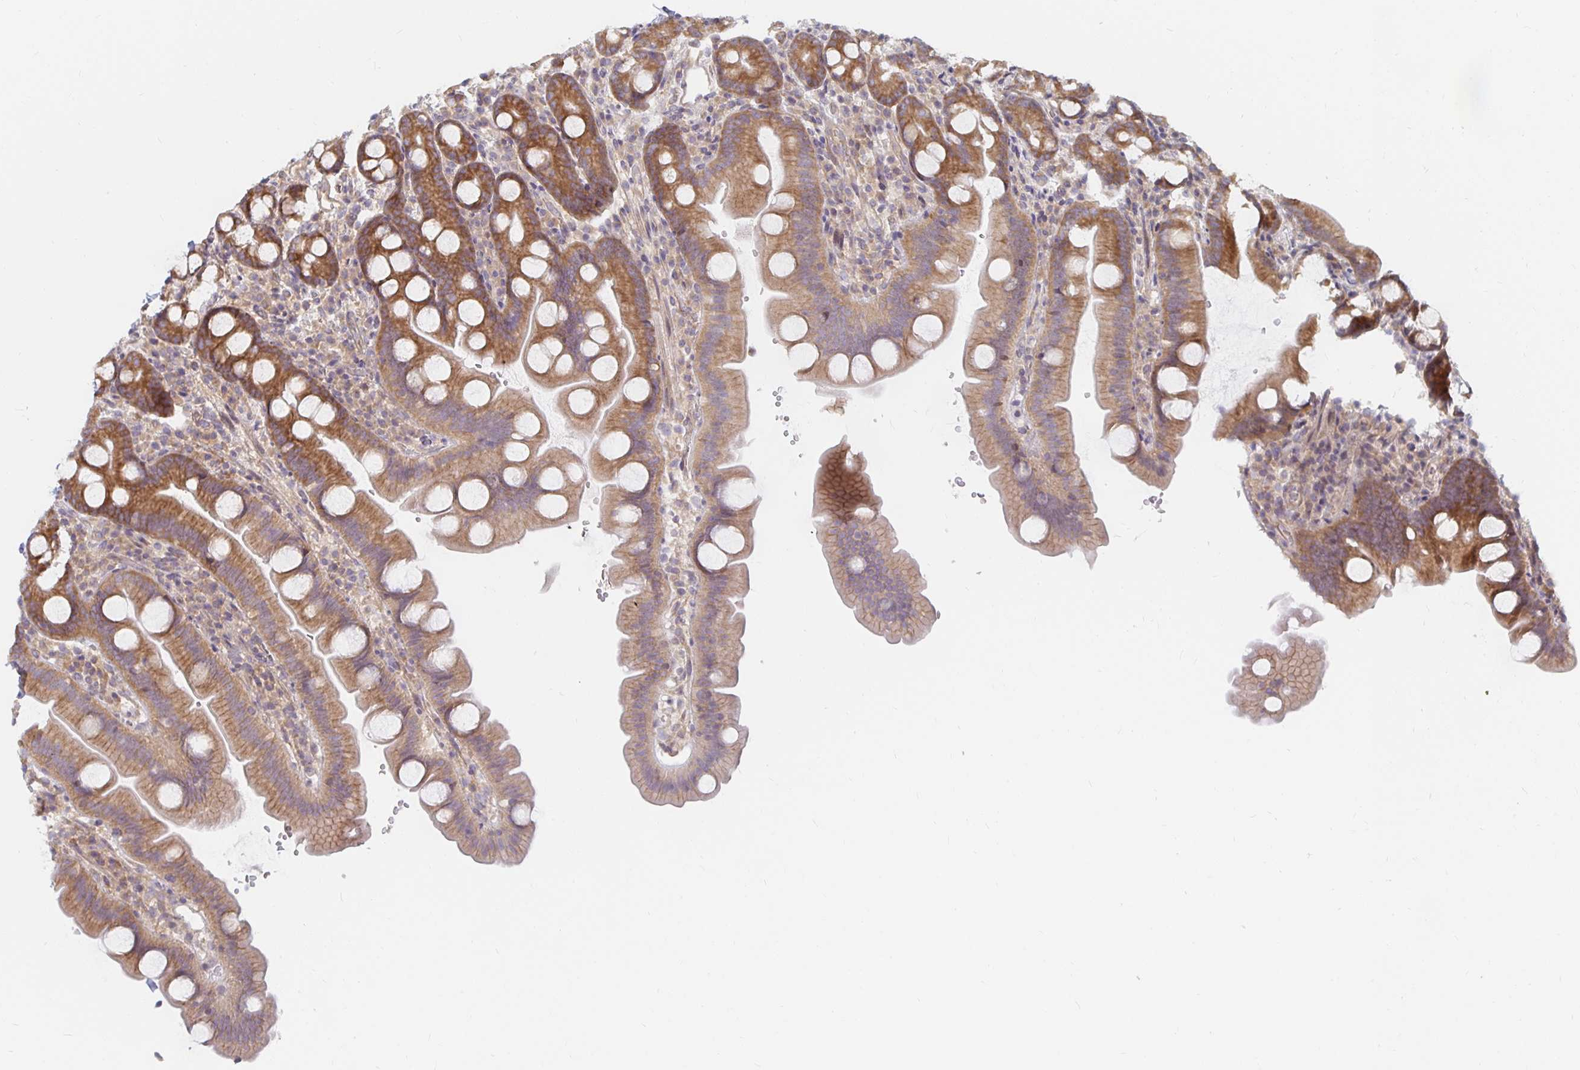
{"staining": {"intensity": "moderate", "quantity": ">75%", "location": "cytoplasmic/membranous"}, "tissue": "small intestine", "cell_type": "Glandular cells", "image_type": "normal", "snomed": [{"axis": "morphology", "description": "Normal tissue, NOS"}, {"axis": "topography", "description": "Small intestine"}], "caption": "Protein expression analysis of normal small intestine exhibits moderate cytoplasmic/membranous positivity in about >75% of glandular cells. The protein is stained brown, and the nuclei are stained in blue (DAB (3,3'-diaminobenzidine) IHC with brightfield microscopy, high magnification).", "gene": "PDAP1", "patient": {"sex": "female", "age": 68}}